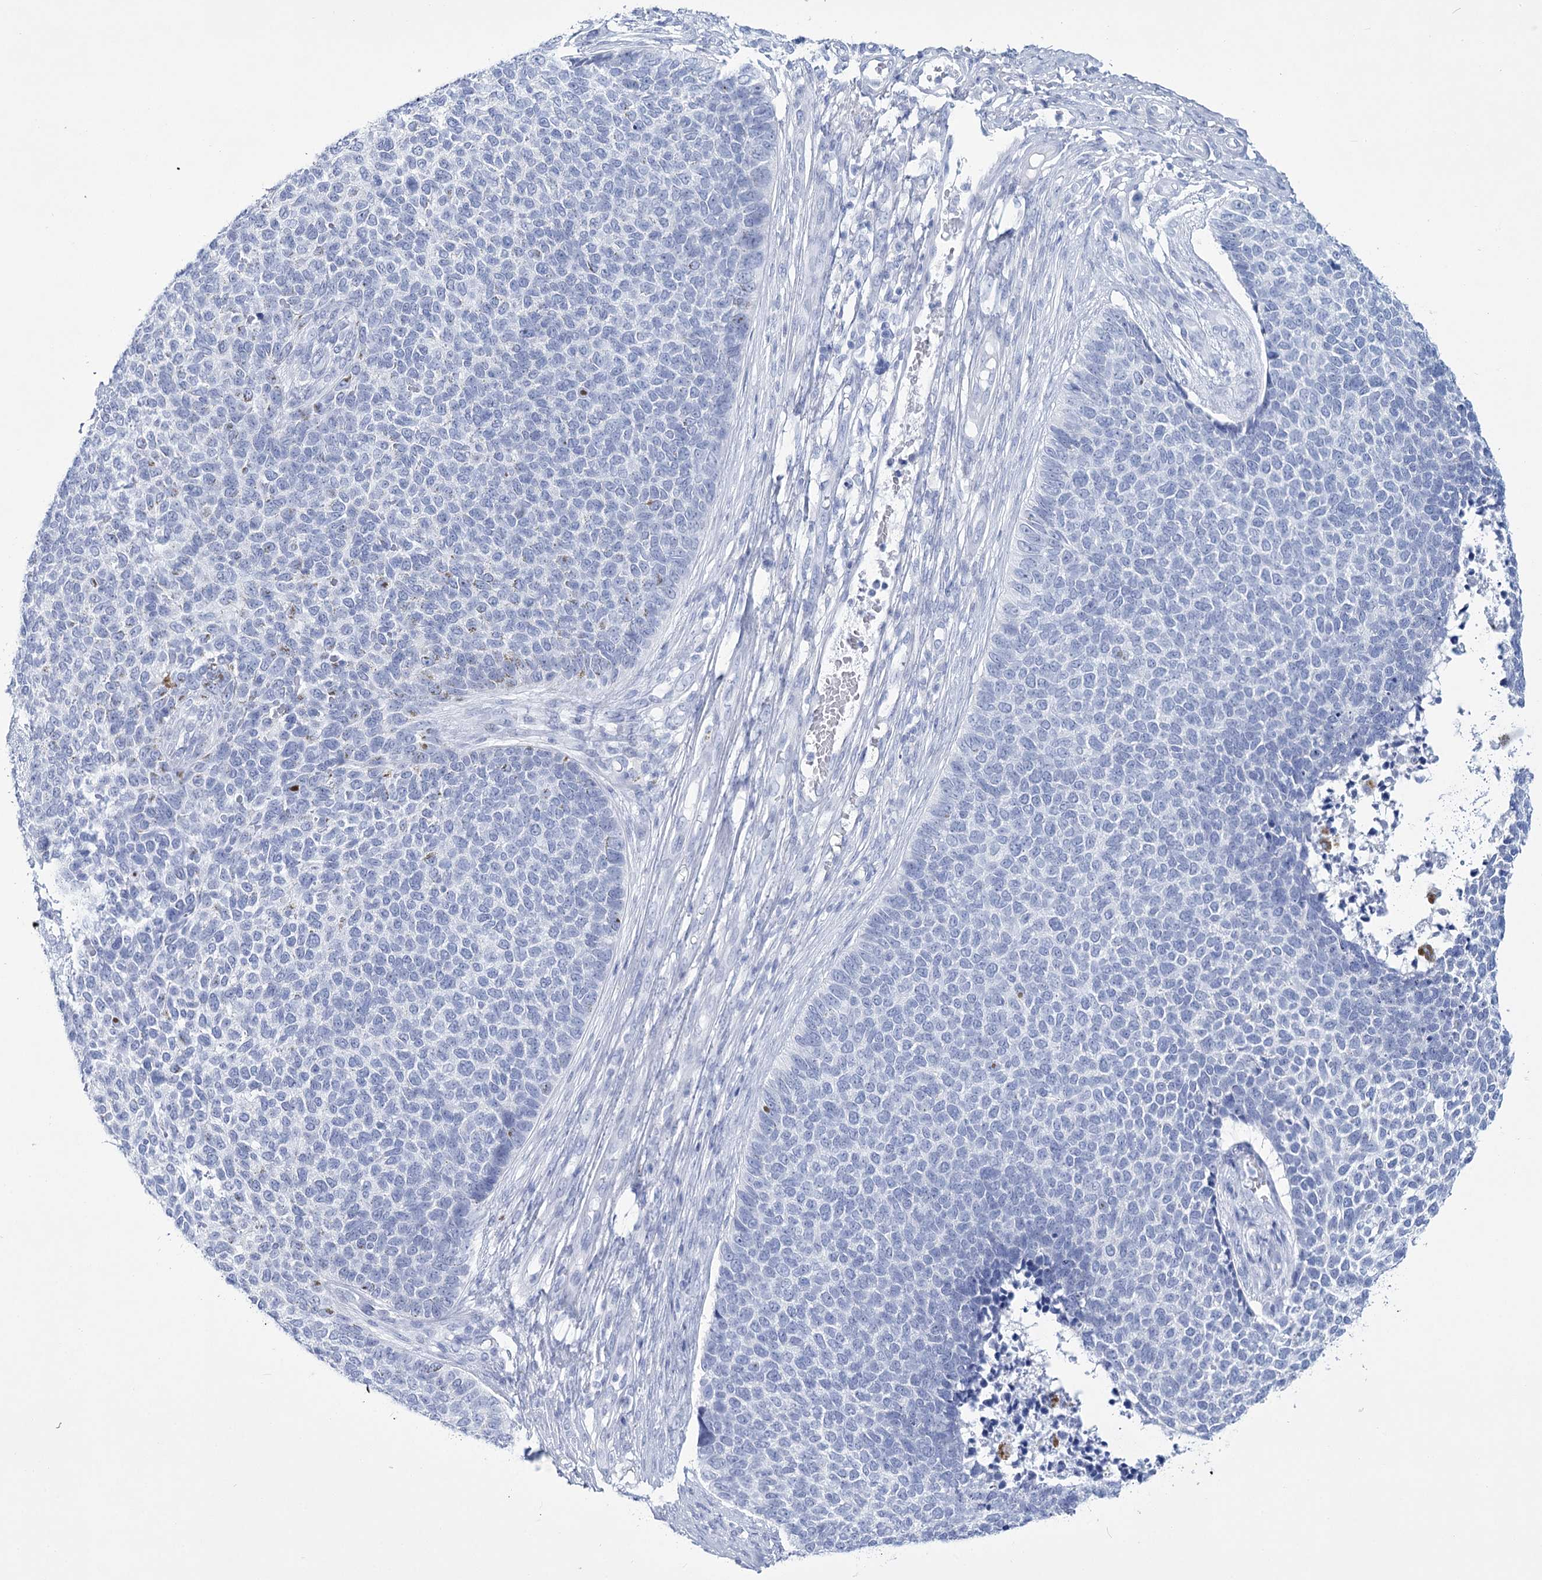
{"staining": {"intensity": "negative", "quantity": "none", "location": "none"}, "tissue": "skin cancer", "cell_type": "Tumor cells", "image_type": "cancer", "snomed": [{"axis": "morphology", "description": "Basal cell carcinoma"}, {"axis": "topography", "description": "Skin"}], "caption": "An image of human basal cell carcinoma (skin) is negative for staining in tumor cells.", "gene": "RNF186", "patient": {"sex": "female", "age": 84}}